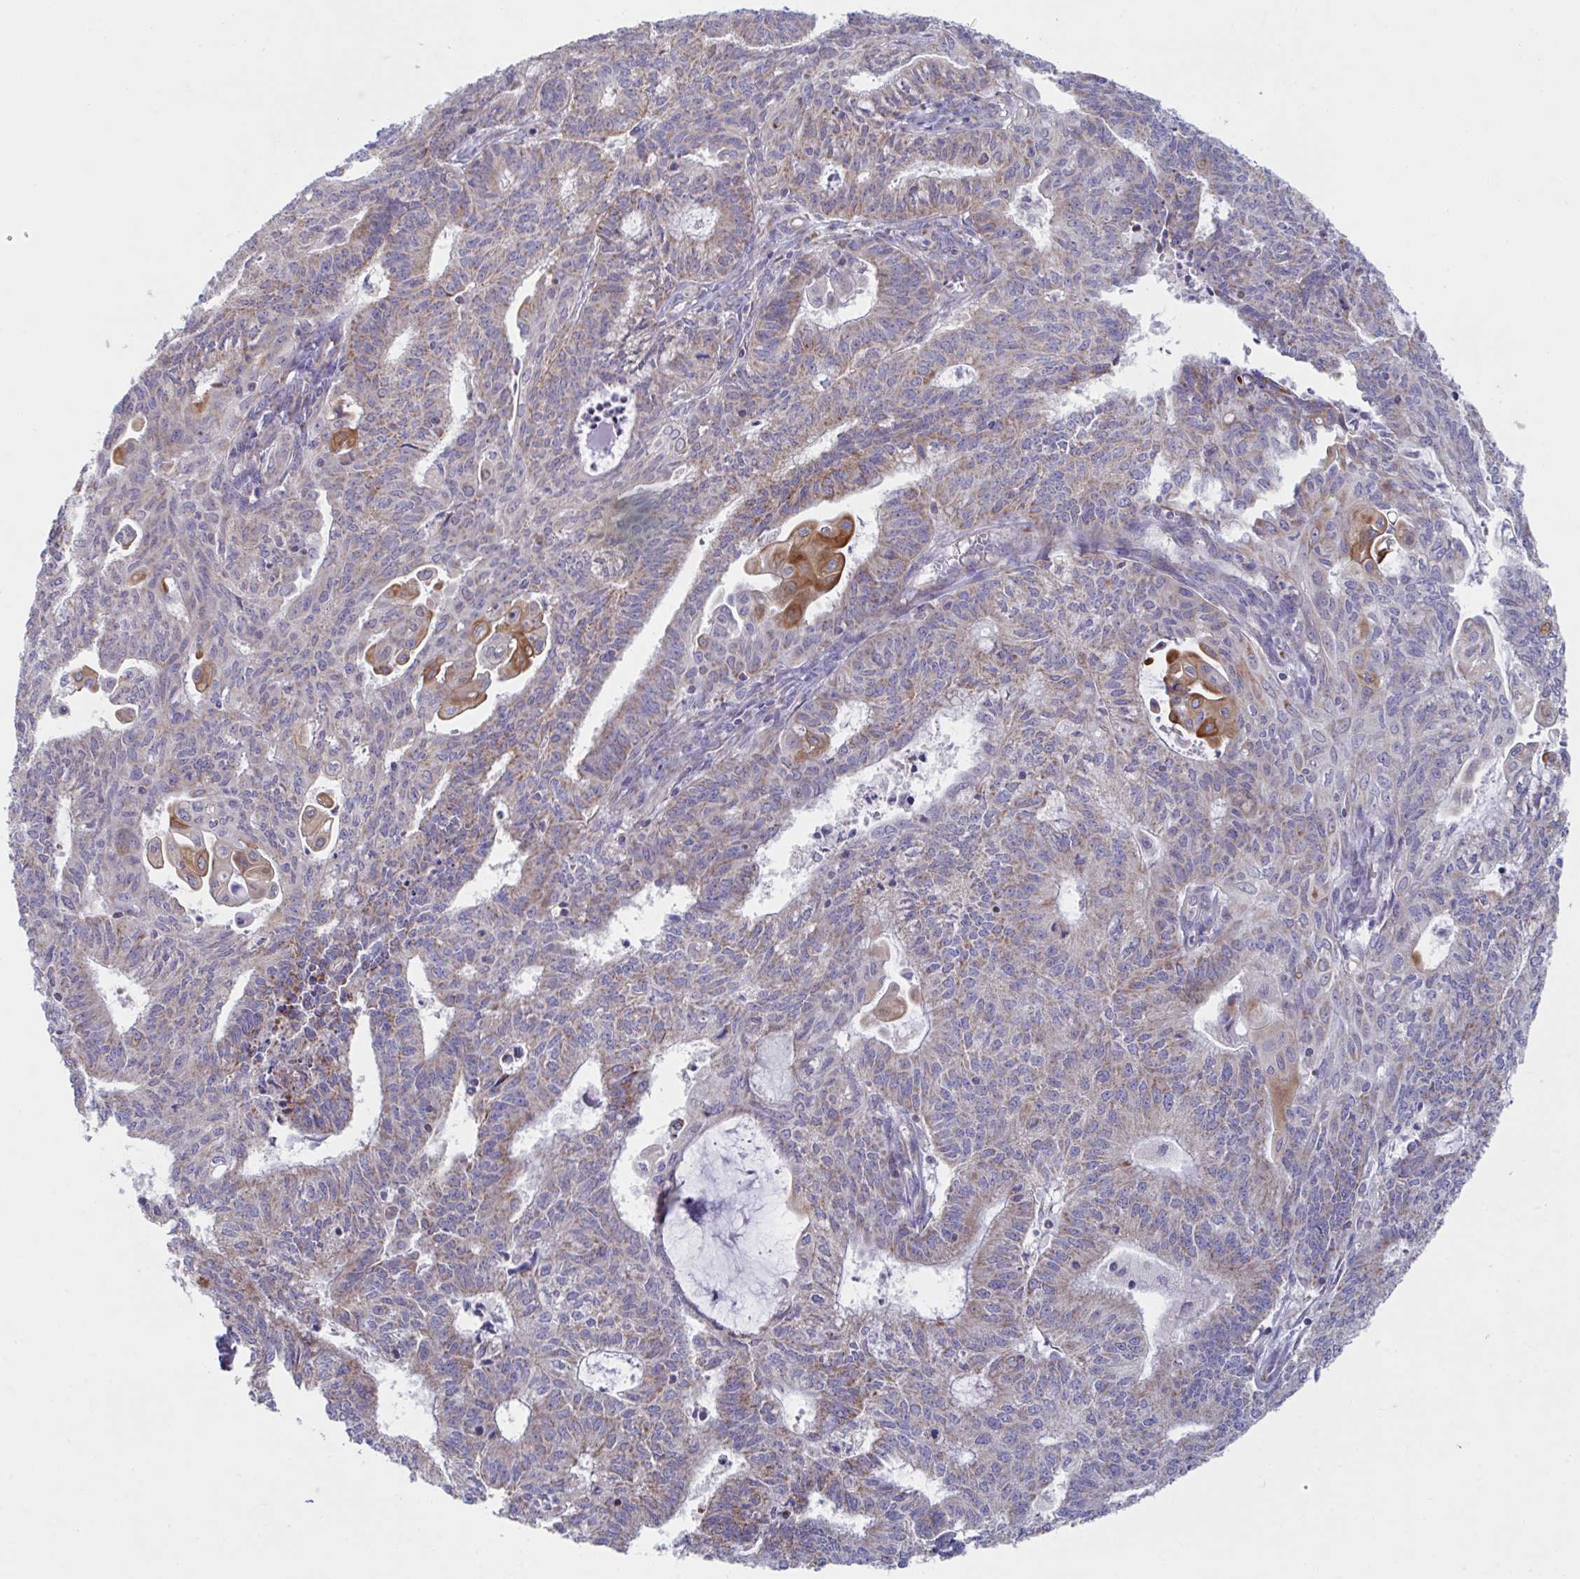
{"staining": {"intensity": "weak", "quantity": "25%-75%", "location": "cytoplasmic/membranous"}, "tissue": "endometrial cancer", "cell_type": "Tumor cells", "image_type": "cancer", "snomed": [{"axis": "morphology", "description": "Adenocarcinoma, NOS"}, {"axis": "topography", "description": "Endometrium"}], "caption": "Immunohistochemical staining of adenocarcinoma (endometrial) shows low levels of weak cytoplasmic/membranous protein expression in about 25%-75% of tumor cells.", "gene": "NDUFA7", "patient": {"sex": "female", "age": 61}}